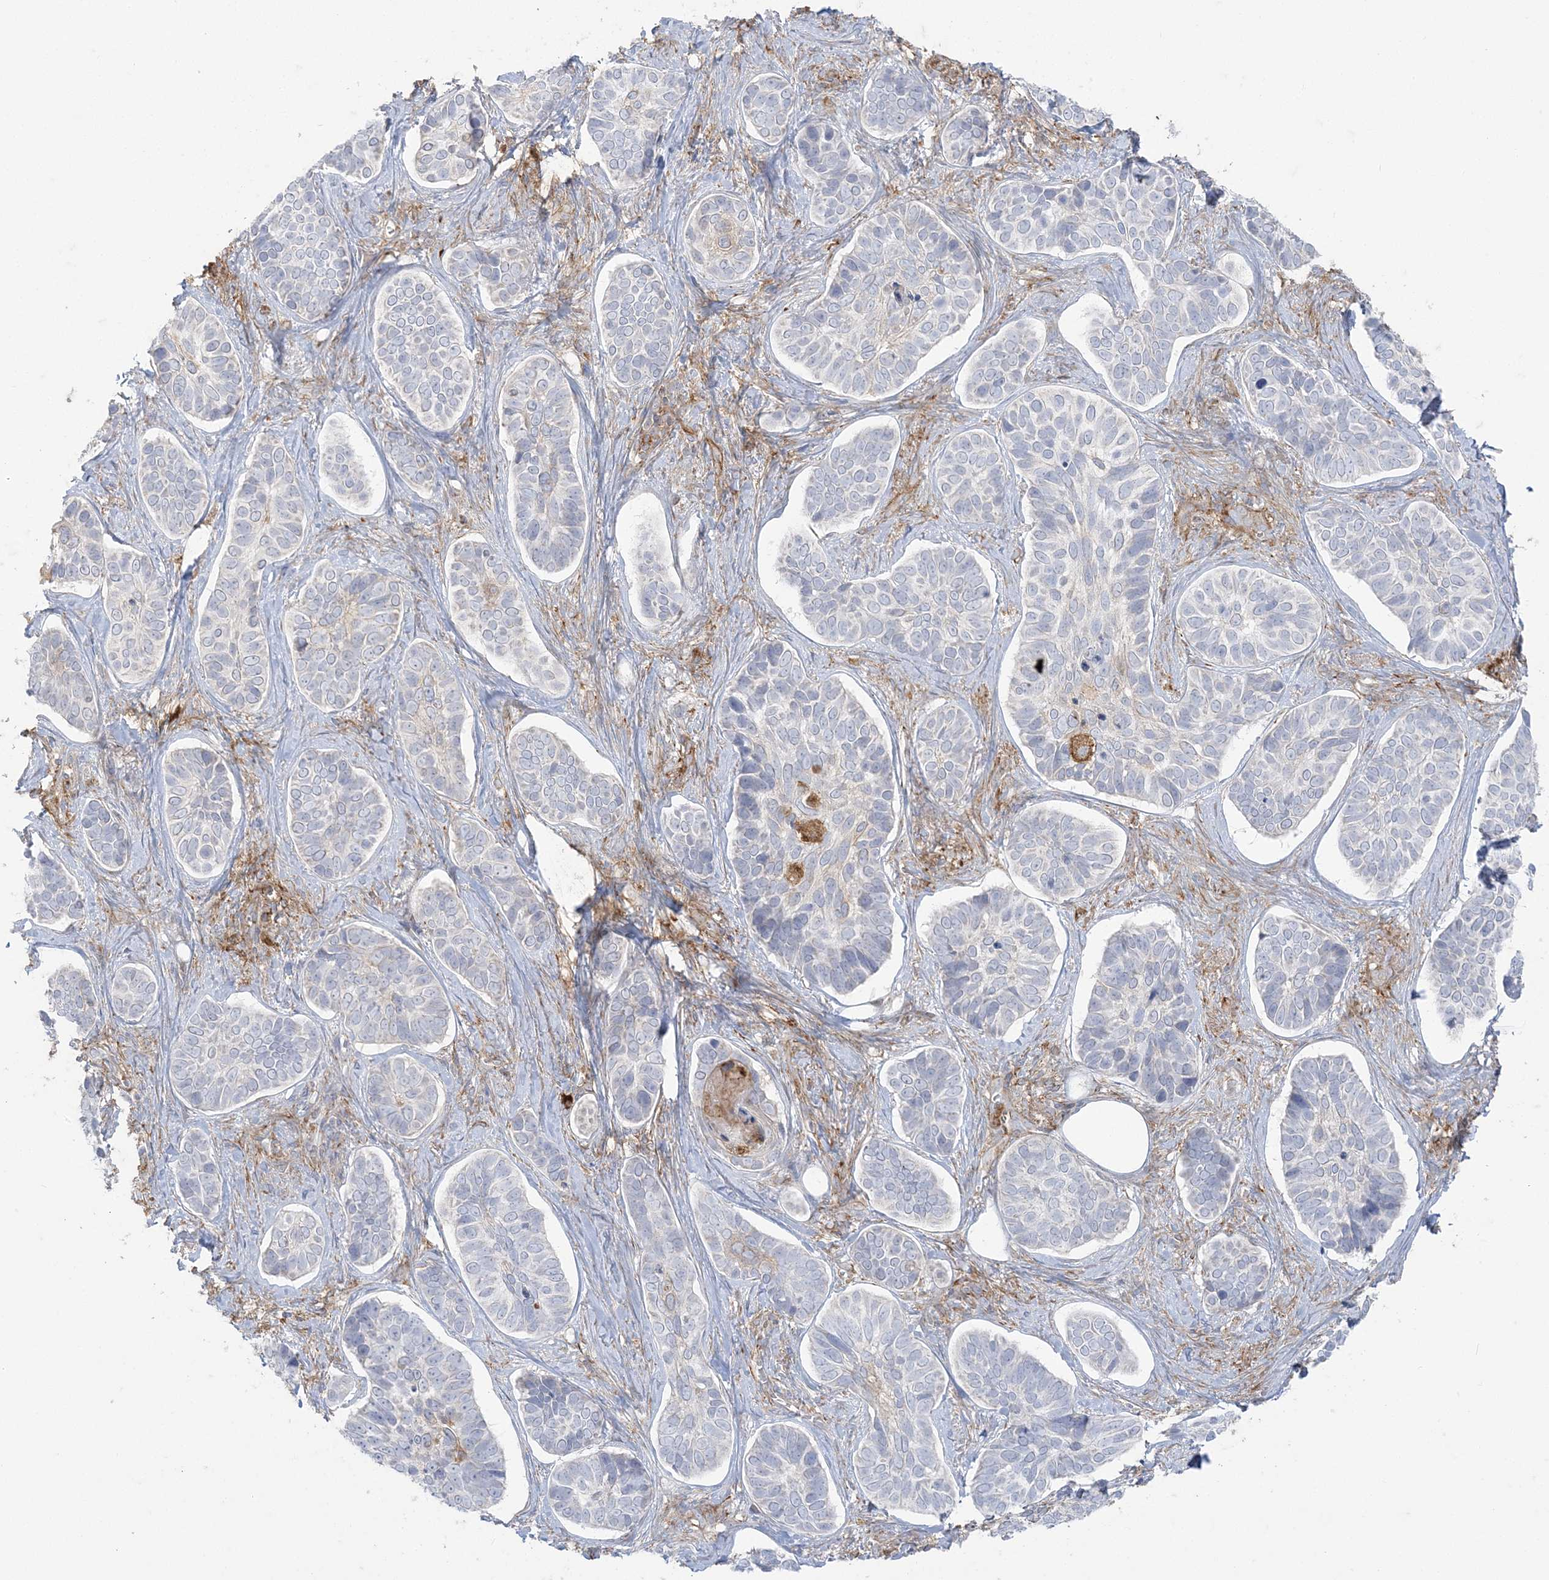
{"staining": {"intensity": "negative", "quantity": "none", "location": "none"}, "tissue": "skin cancer", "cell_type": "Tumor cells", "image_type": "cancer", "snomed": [{"axis": "morphology", "description": "Basal cell carcinoma"}, {"axis": "topography", "description": "Skin"}], "caption": "This image is of skin cancer stained with IHC to label a protein in brown with the nuclei are counter-stained blue. There is no staining in tumor cells.", "gene": "DERL3", "patient": {"sex": "male", "age": 62}}